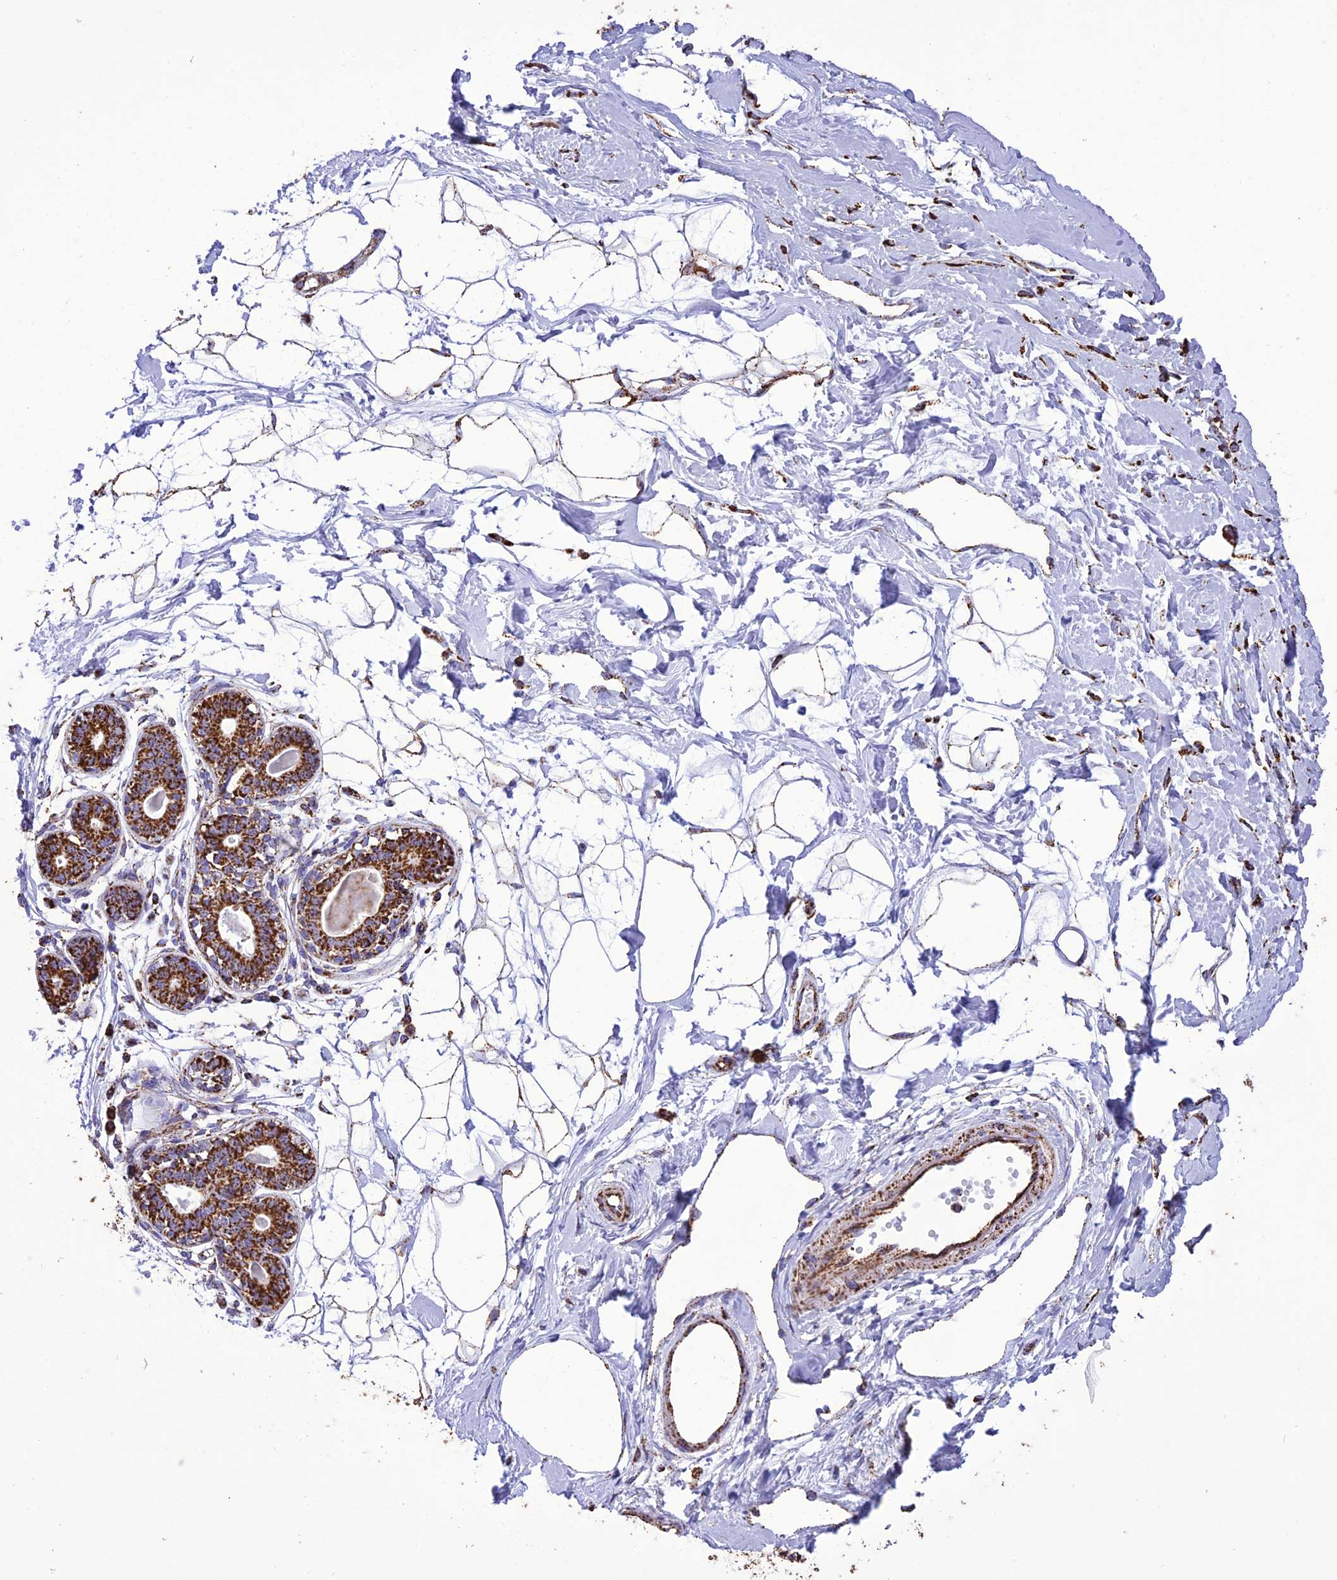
{"staining": {"intensity": "moderate", "quantity": "25%-75%", "location": "cytoplasmic/membranous"}, "tissue": "breast", "cell_type": "Adipocytes", "image_type": "normal", "snomed": [{"axis": "morphology", "description": "Normal tissue, NOS"}, {"axis": "topography", "description": "Breast"}], "caption": "Moderate cytoplasmic/membranous positivity for a protein is seen in approximately 25%-75% of adipocytes of benign breast using IHC.", "gene": "NDUFAF1", "patient": {"sex": "female", "age": 45}}